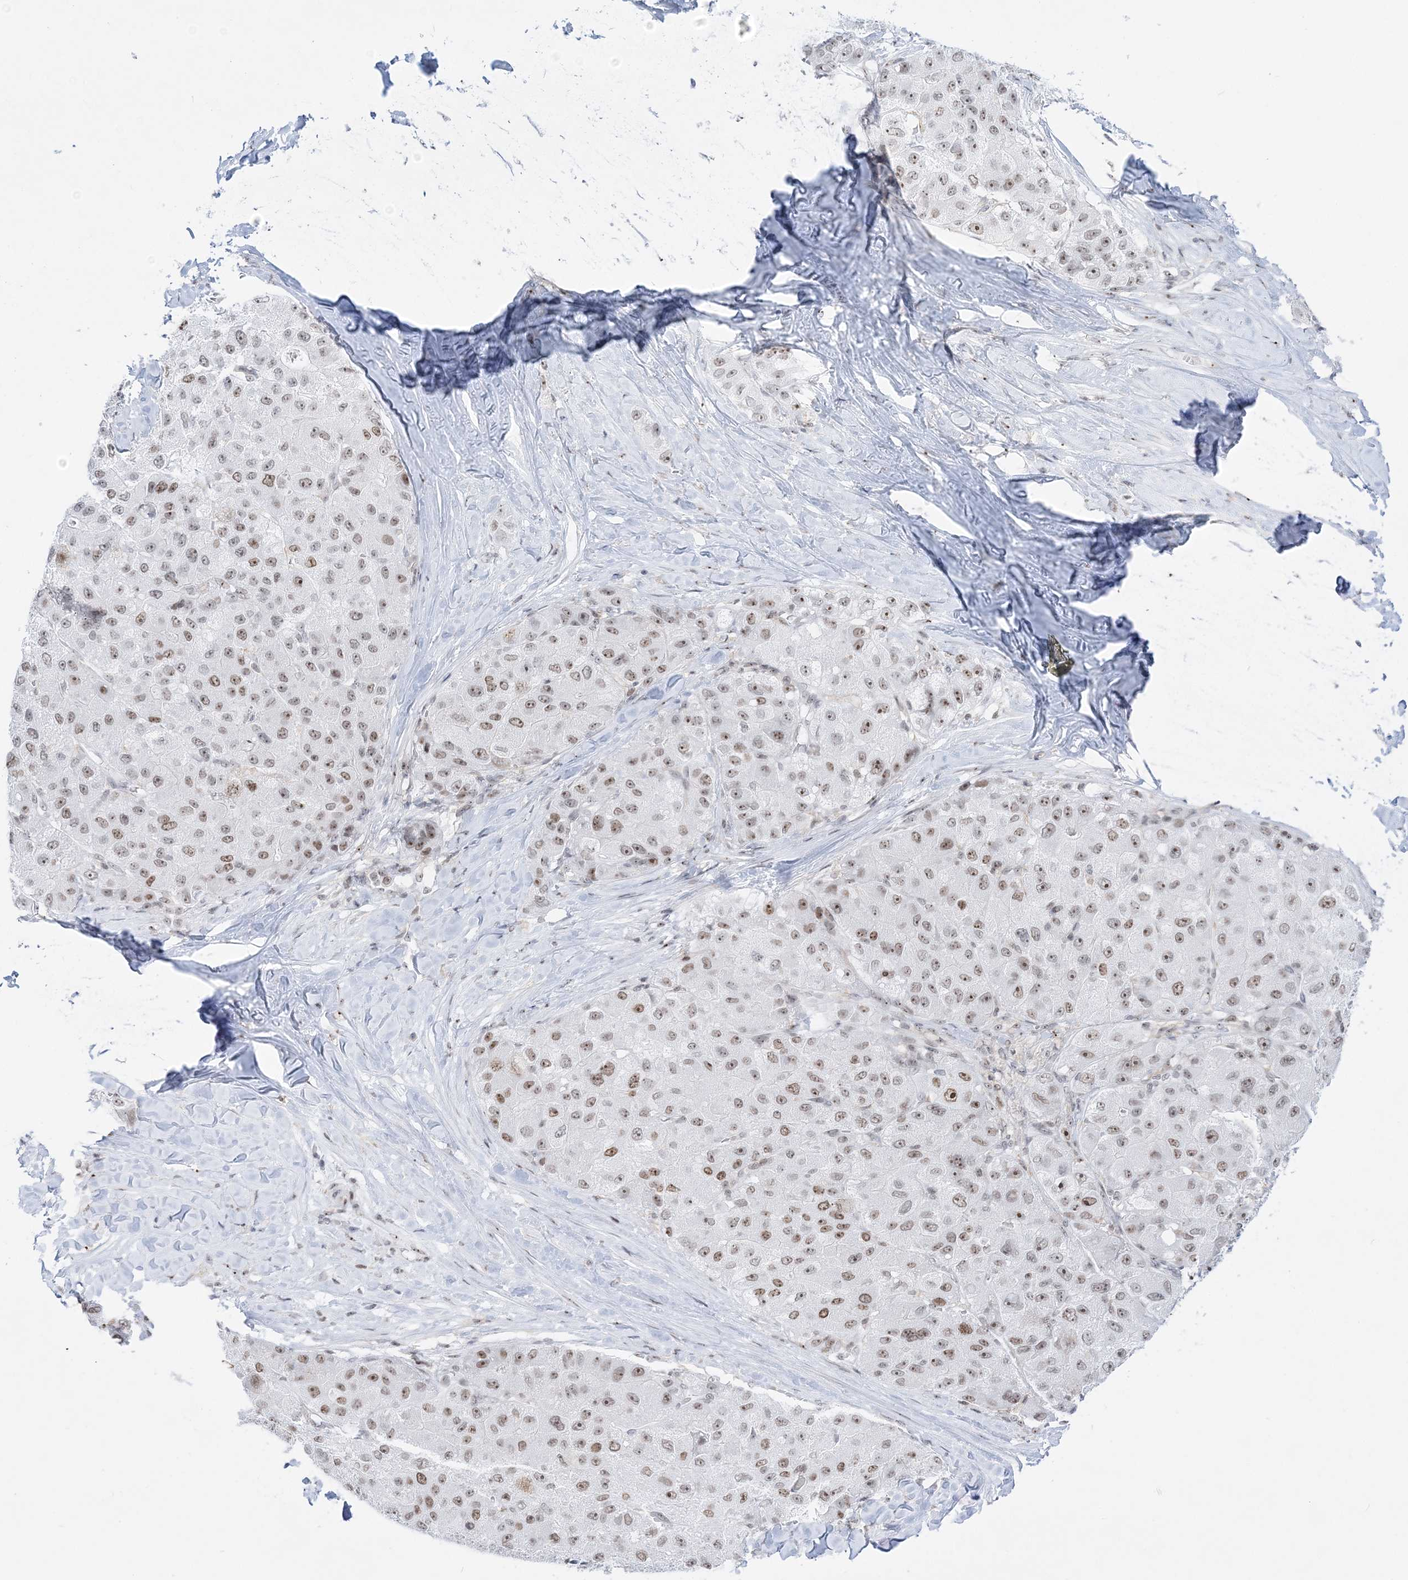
{"staining": {"intensity": "moderate", "quantity": ">75%", "location": "nuclear"}, "tissue": "liver cancer", "cell_type": "Tumor cells", "image_type": "cancer", "snomed": [{"axis": "morphology", "description": "Carcinoma, Hepatocellular, NOS"}, {"axis": "topography", "description": "Liver"}], "caption": "A medium amount of moderate nuclear expression is appreciated in about >75% of tumor cells in hepatocellular carcinoma (liver) tissue.", "gene": "DDX21", "patient": {"sex": "male", "age": 80}}